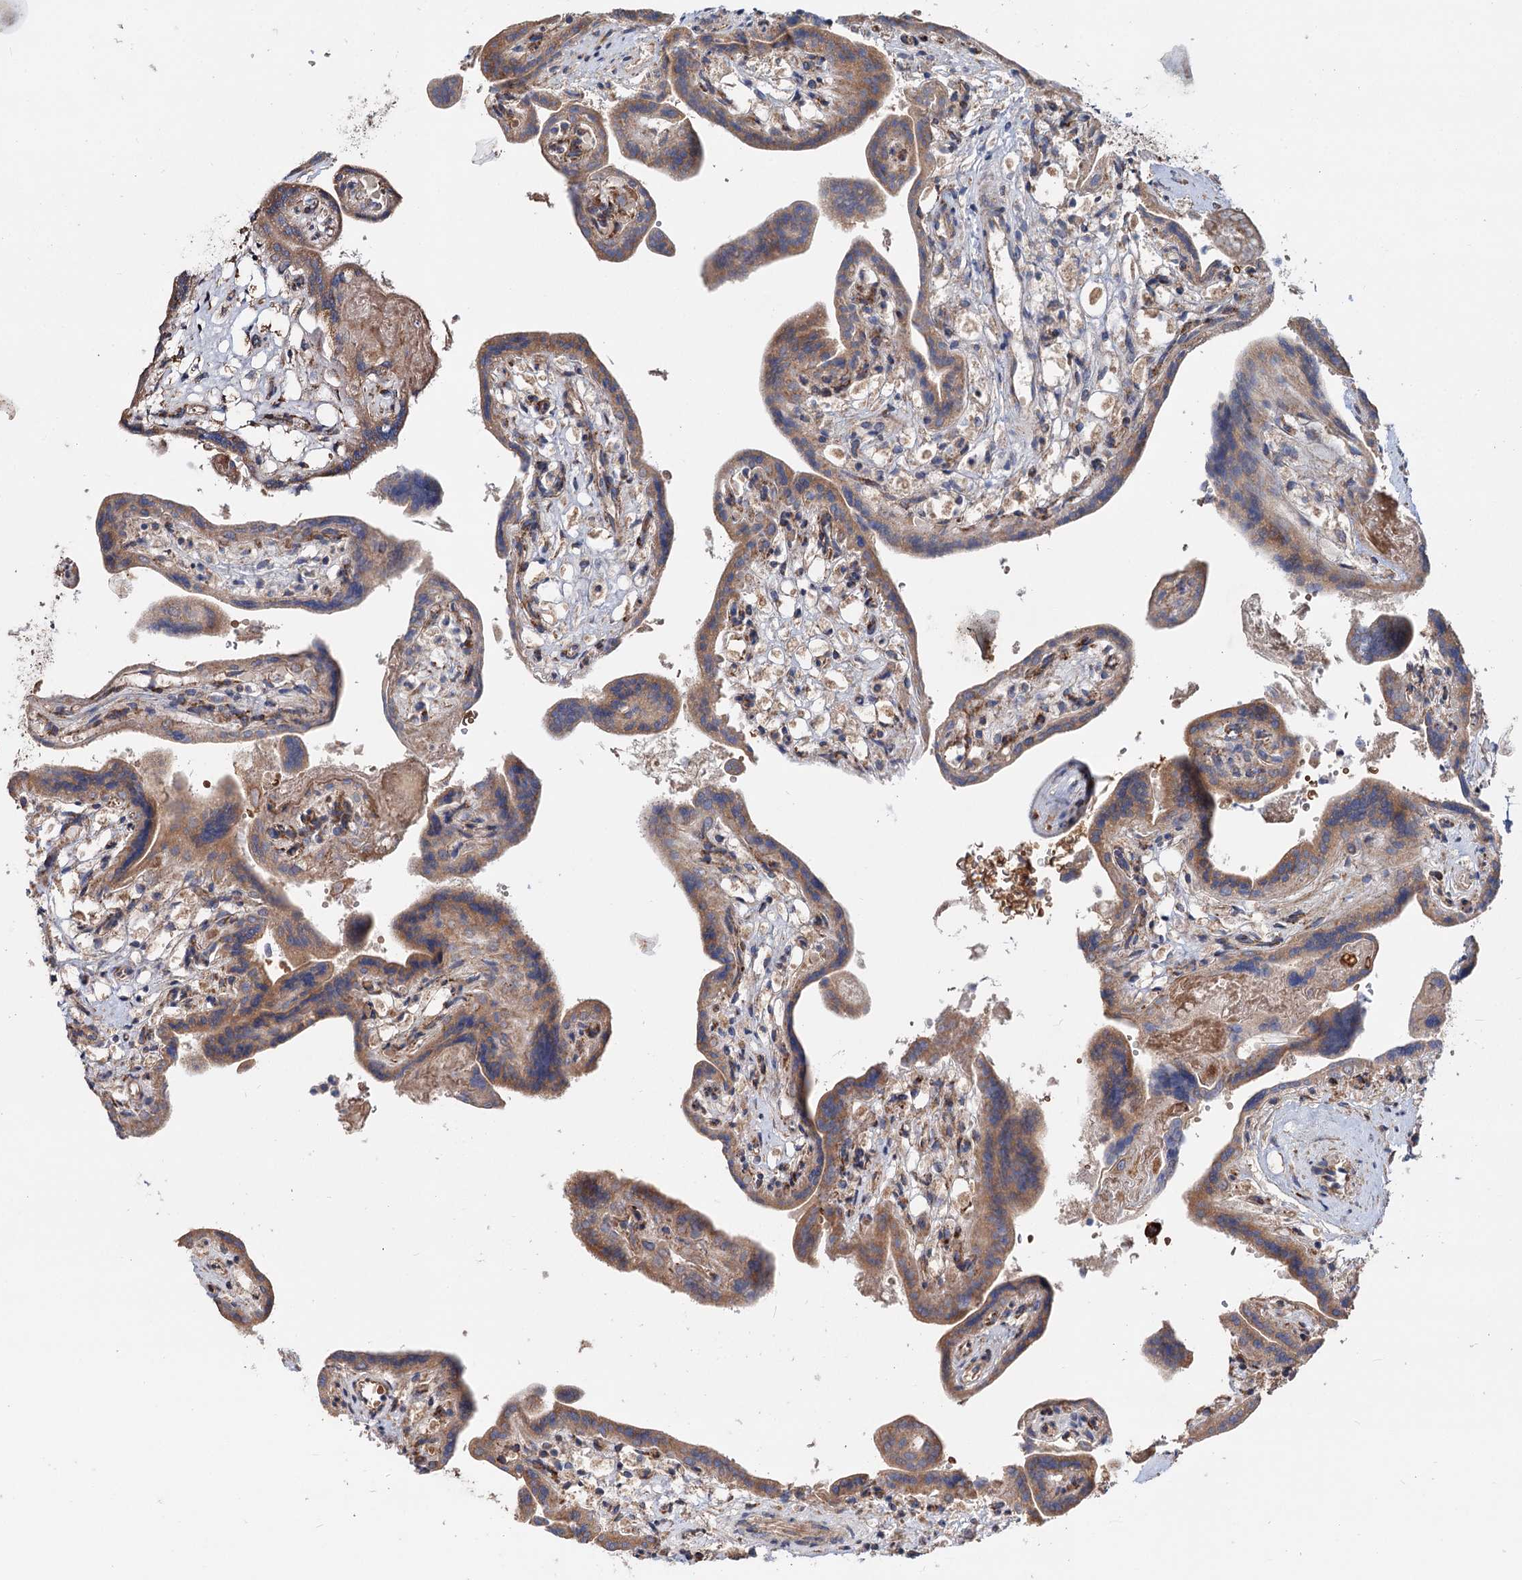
{"staining": {"intensity": "moderate", "quantity": ">75%", "location": "cytoplasmic/membranous"}, "tissue": "placenta", "cell_type": "Trophoblastic cells", "image_type": "normal", "snomed": [{"axis": "morphology", "description": "Normal tissue, NOS"}, {"axis": "topography", "description": "Placenta"}], "caption": "Immunohistochemistry (IHC) image of normal placenta: human placenta stained using immunohistochemistry (IHC) exhibits medium levels of moderate protein expression localized specifically in the cytoplasmic/membranous of trophoblastic cells, appearing as a cytoplasmic/membranous brown color.", "gene": "PTDSS2", "patient": {"sex": "female", "age": 37}}